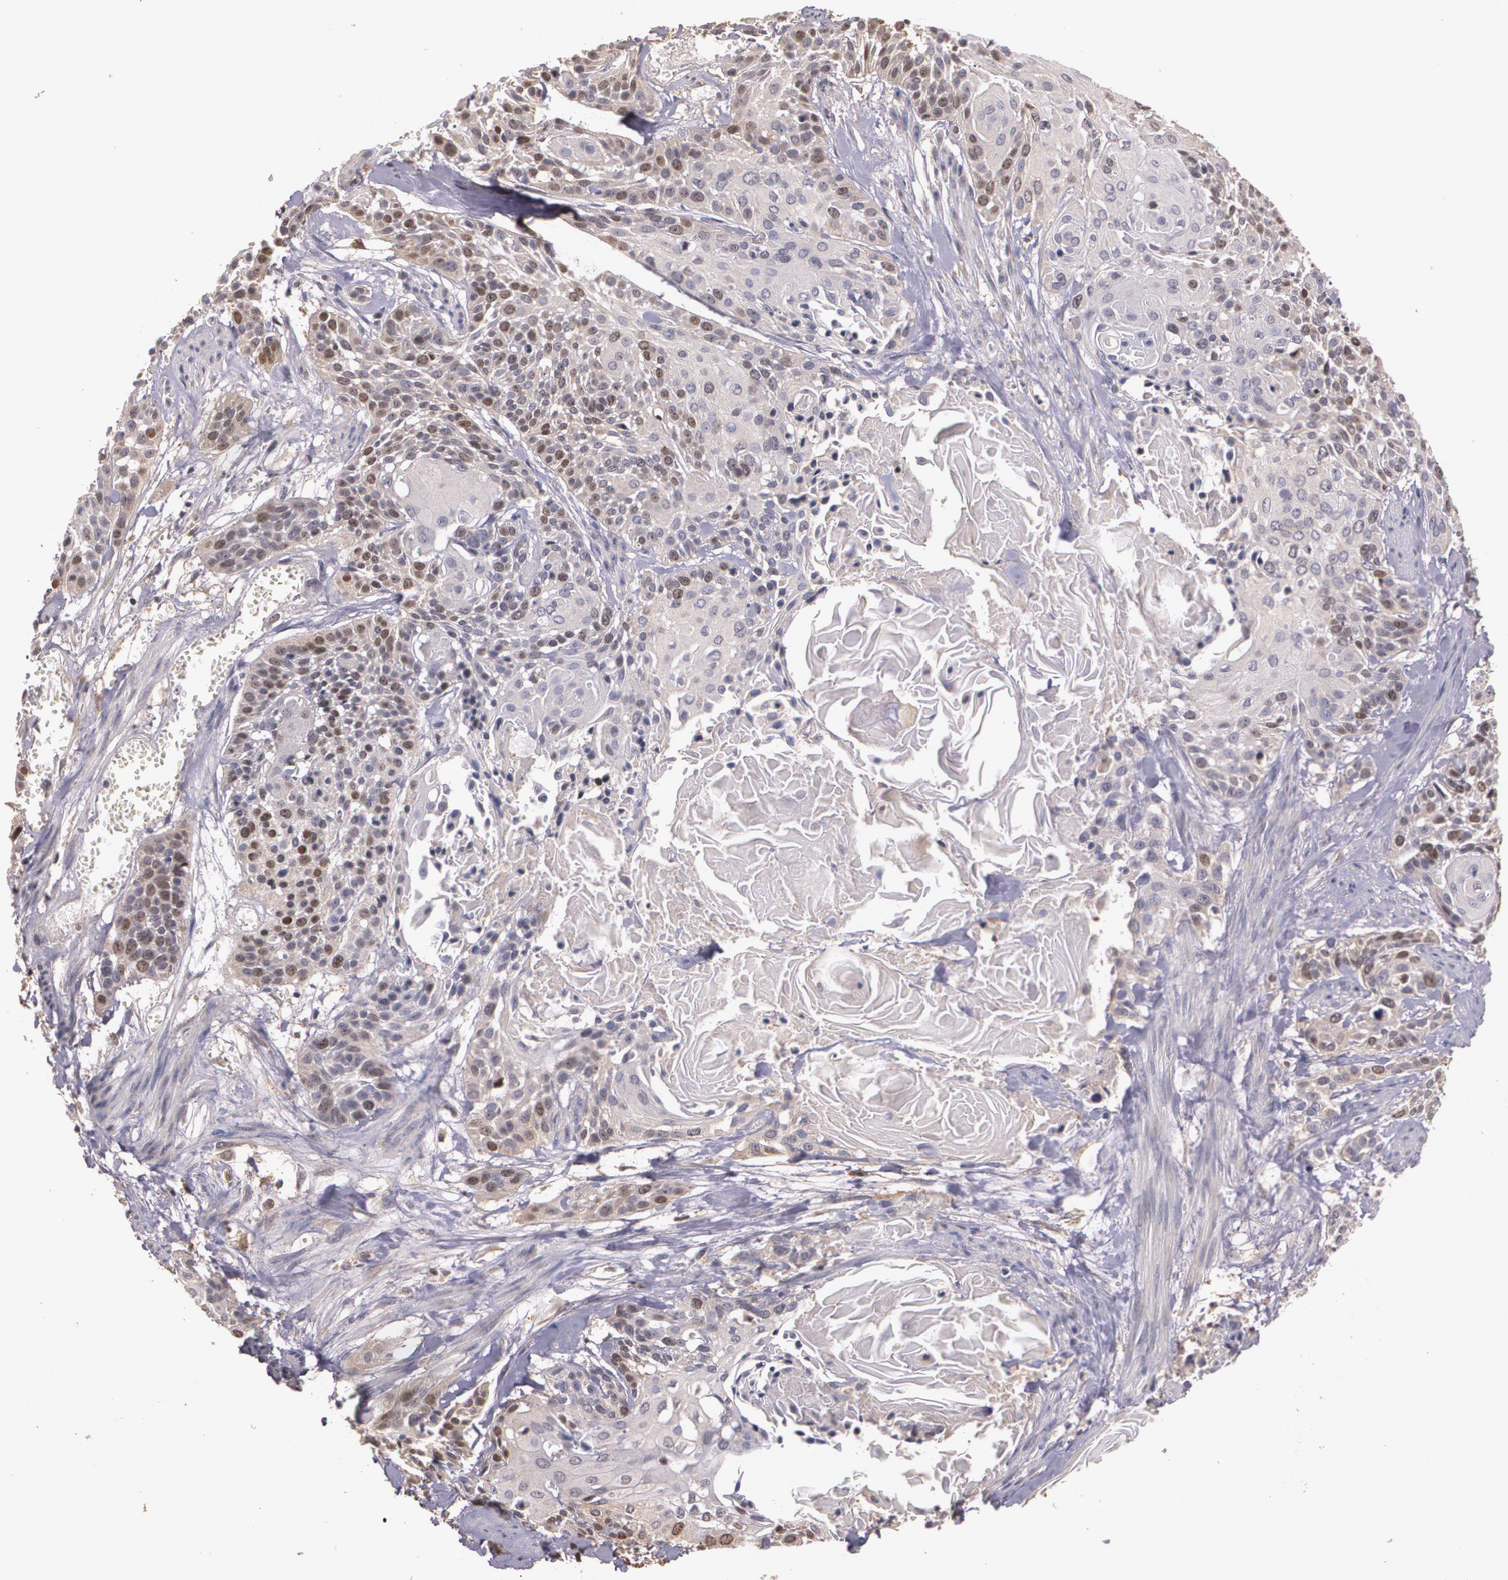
{"staining": {"intensity": "moderate", "quantity": "25%-75%", "location": "cytoplasmic/membranous,nuclear"}, "tissue": "cervical cancer", "cell_type": "Tumor cells", "image_type": "cancer", "snomed": [{"axis": "morphology", "description": "Squamous cell carcinoma, NOS"}, {"axis": "topography", "description": "Cervix"}], "caption": "High-power microscopy captured an immunohistochemistry (IHC) image of cervical squamous cell carcinoma, revealing moderate cytoplasmic/membranous and nuclear staining in about 25%-75% of tumor cells. Immunohistochemistry stains the protein in brown and the nuclei are stained blue.", "gene": "BRCA1", "patient": {"sex": "female", "age": 57}}